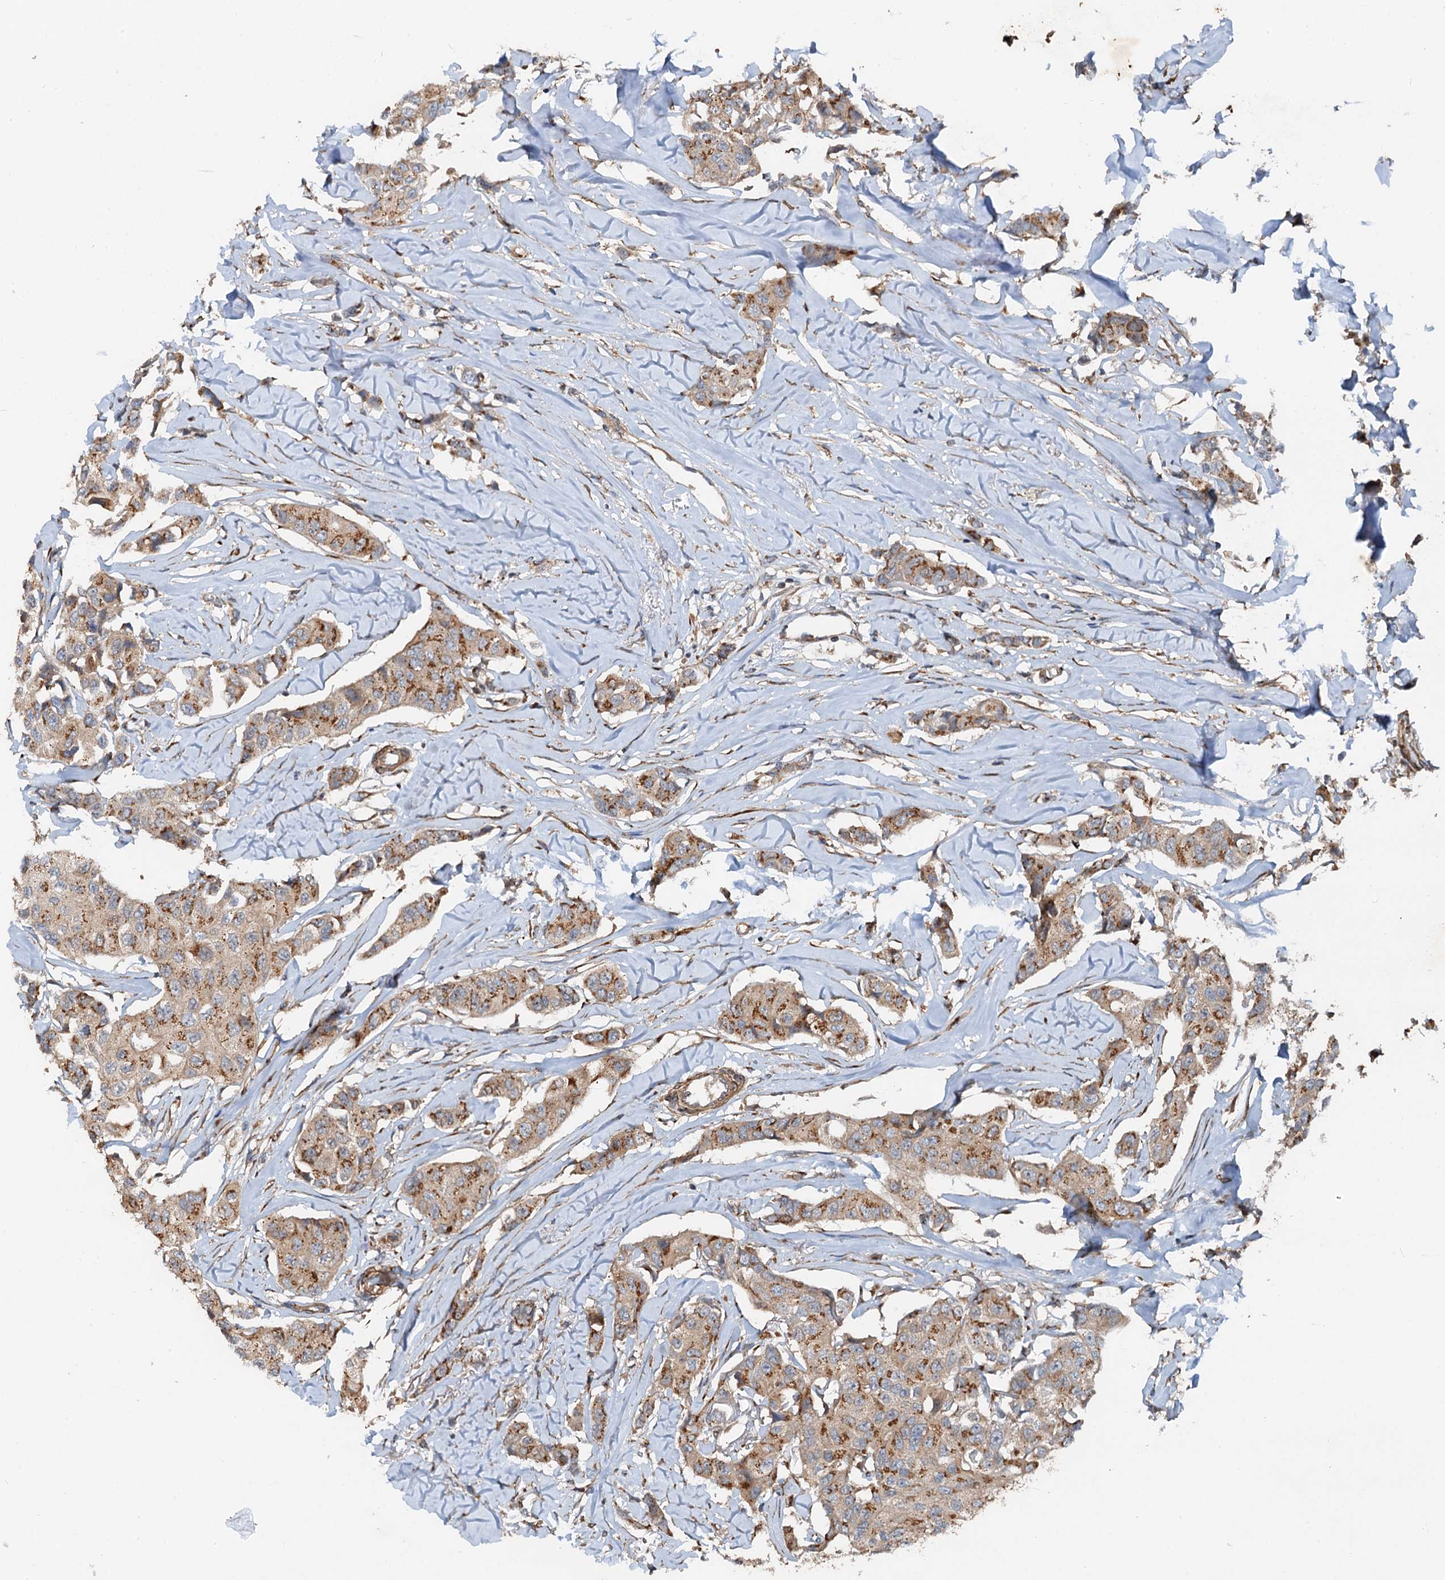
{"staining": {"intensity": "moderate", "quantity": ">75%", "location": "cytoplasmic/membranous"}, "tissue": "breast cancer", "cell_type": "Tumor cells", "image_type": "cancer", "snomed": [{"axis": "morphology", "description": "Duct carcinoma"}, {"axis": "topography", "description": "Breast"}], "caption": "Immunohistochemical staining of human breast cancer (invasive ductal carcinoma) displays moderate cytoplasmic/membranous protein staining in about >75% of tumor cells.", "gene": "ANKRD26", "patient": {"sex": "female", "age": 80}}